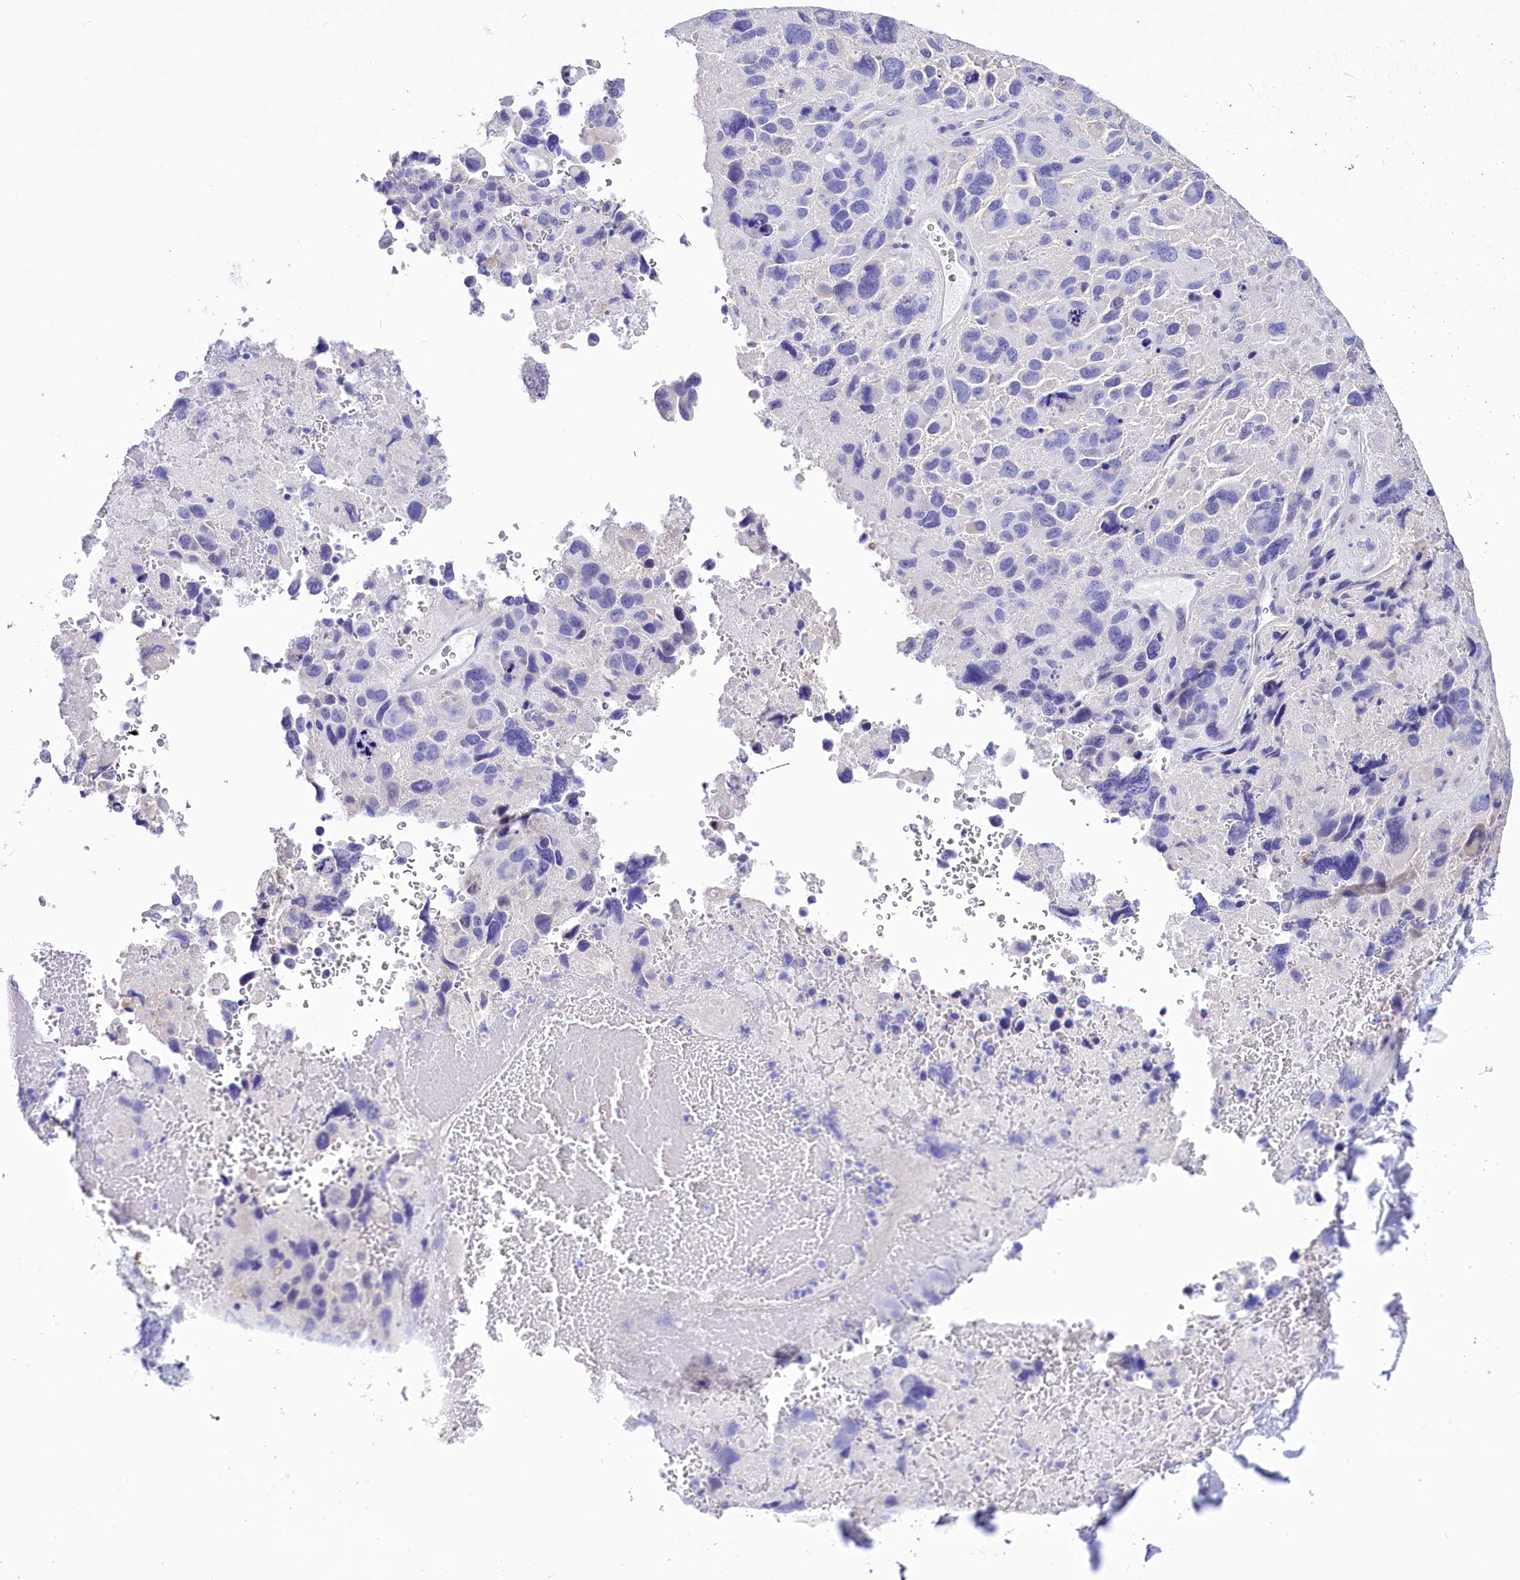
{"staining": {"intensity": "negative", "quantity": "none", "location": "none"}, "tissue": "lung cancer", "cell_type": "Tumor cells", "image_type": "cancer", "snomed": [{"axis": "morphology", "description": "Adenocarcinoma, NOS"}, {"axis": "topography", "description": "Lung"}], "caption": "Immunohistochemical staining of adenocarcinoma (lung) exhibits no significant expression in tumor cells.", "gene": "TTC36", "patient": {"sex": "male", "age": 67}}